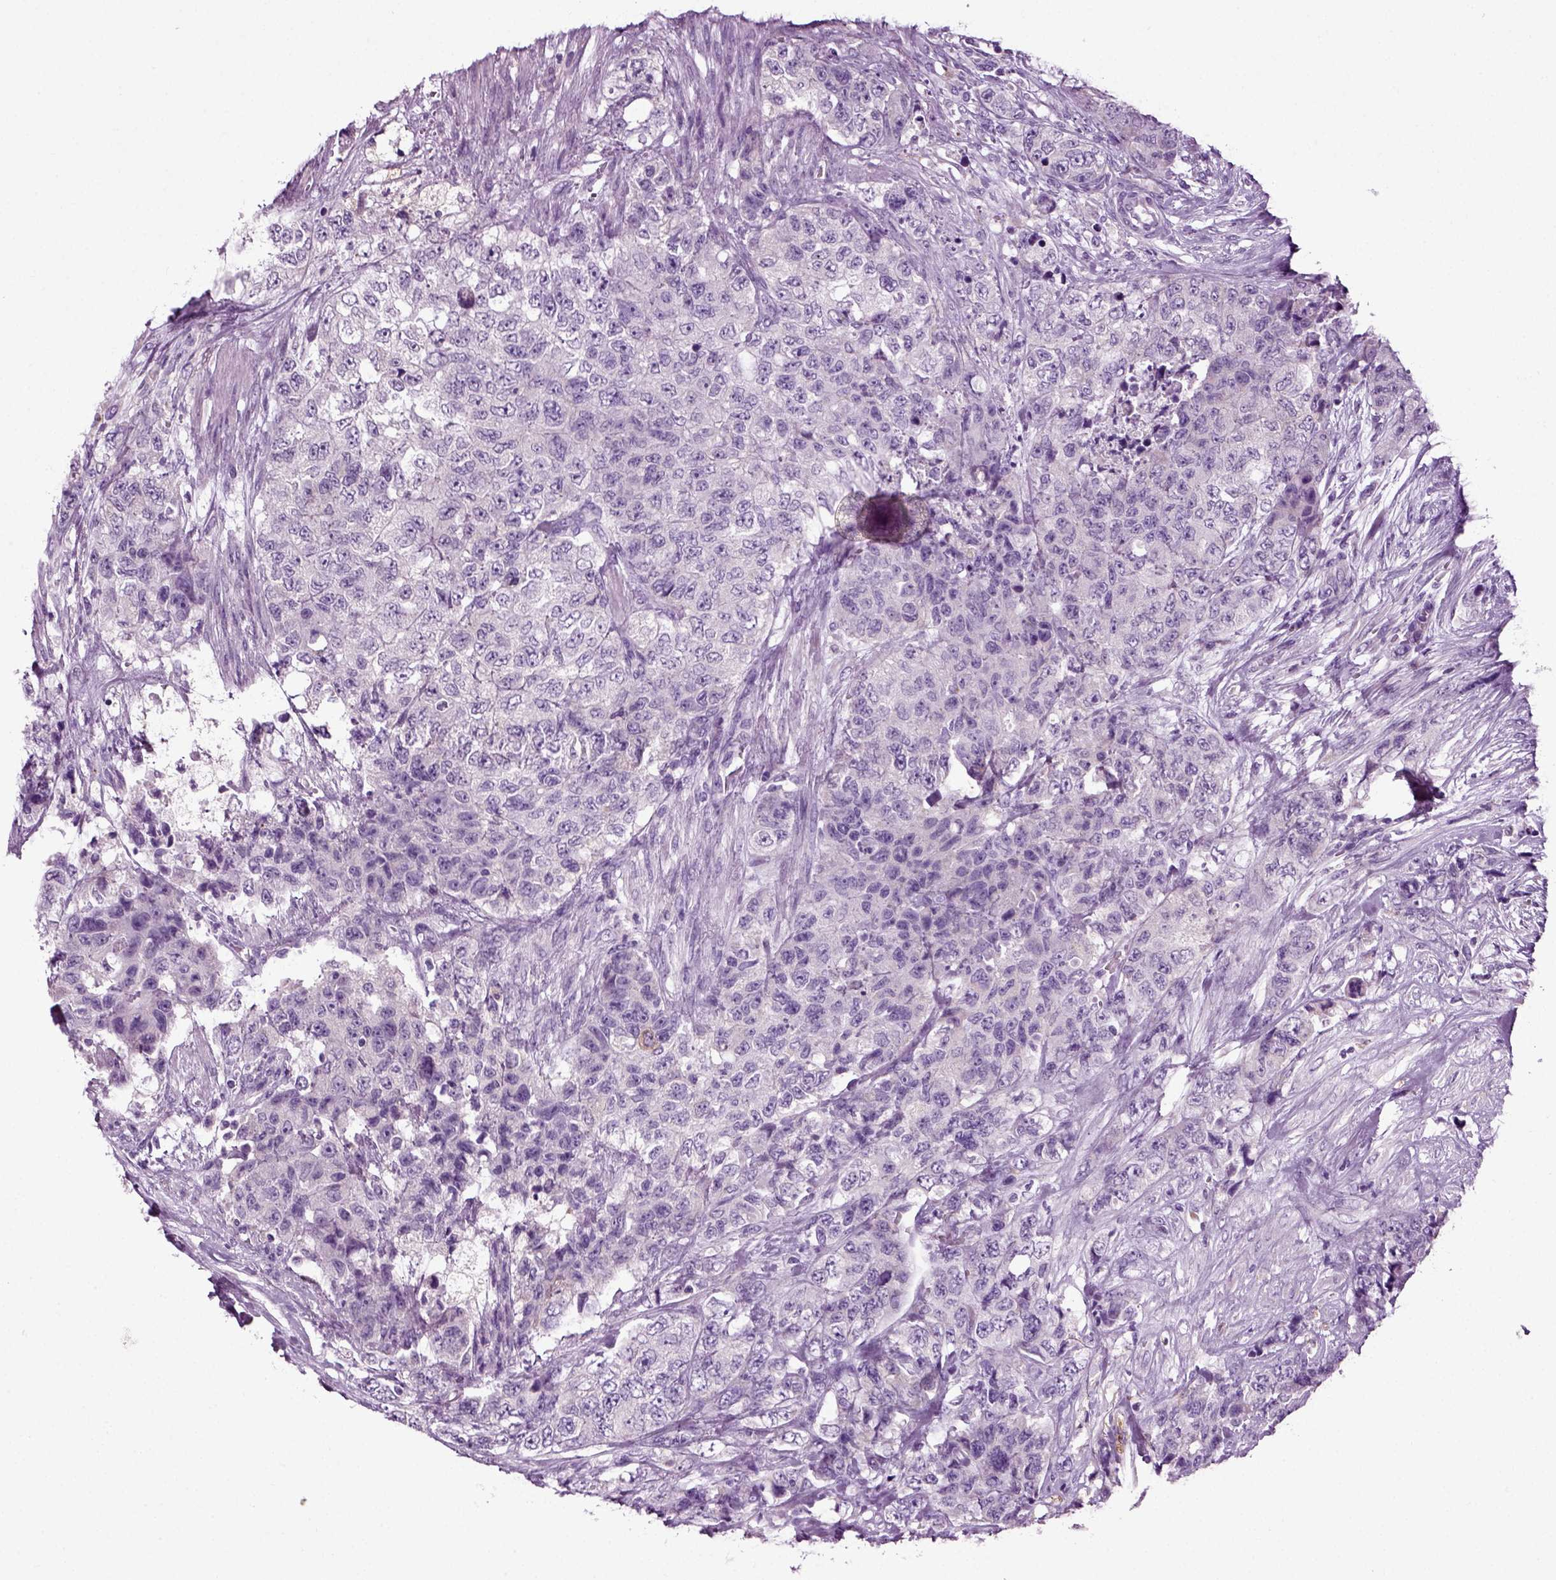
{"staining": {"intensity": "negative", "quantity": "none", "location": "none"}, "tissue": "urothelial cancer", "cell_type": "Tumor cells", "image_type": "cancer", "snomed": [{"axis": "morphology", "description": "Urothelial carcinoma, High grade"}, {"axis": "topography", "description": "Urinary bladder"}], "caption": "IHC of urothelial cancer displays no expression in tumor cells.", "gene": "DNAH10", "patient": {"sex": "female", "age": 78}}